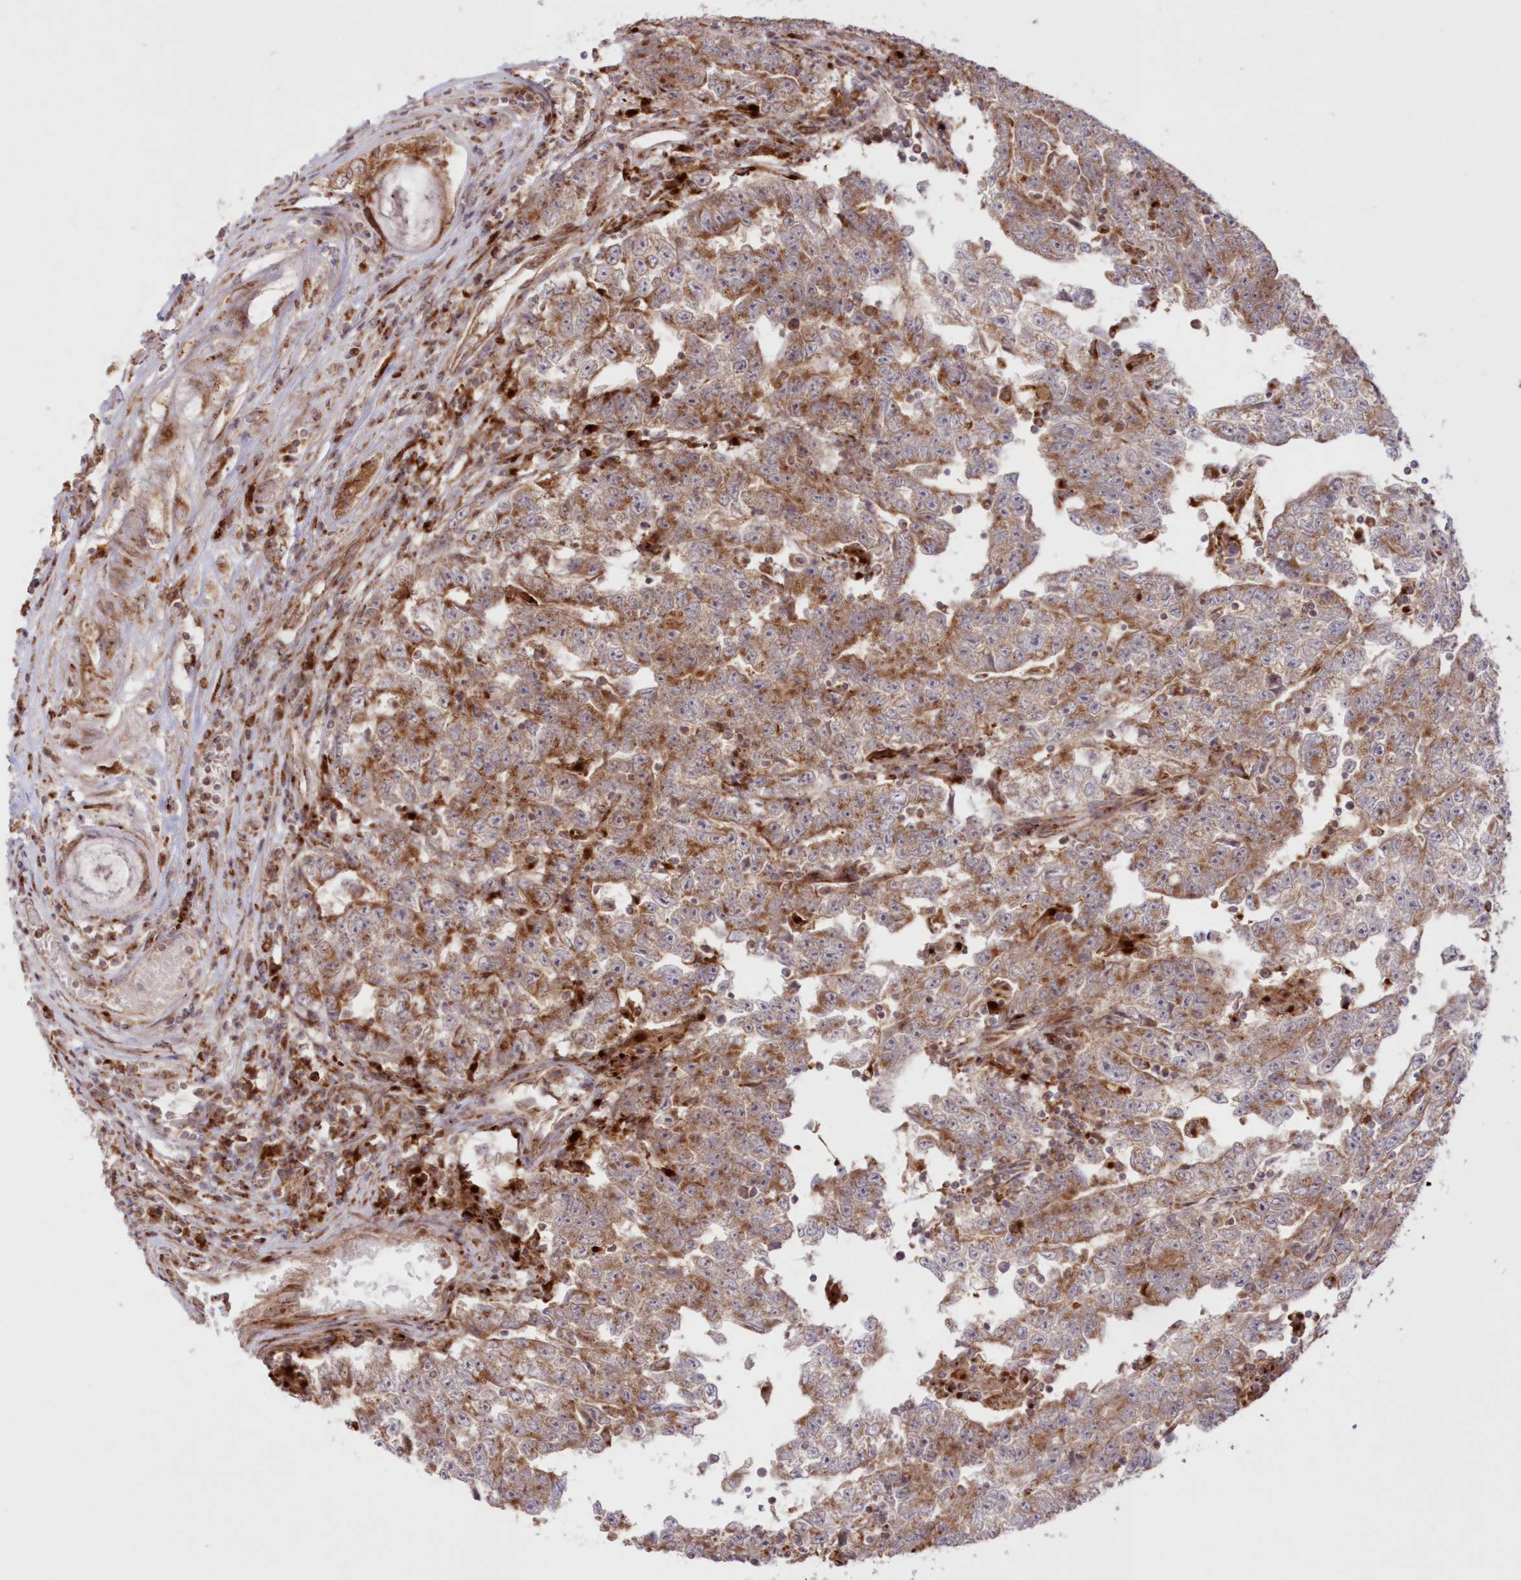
{"staining": {"intensity": "moderate", "quantity": ">75%", "location": "cytoplasmic/membranous"}, "tissue": "testis cancer", "cell_type": "Tumor cells", "image_type": "cancer", "snomed": [{"axis": "morphology", "description": "Carcinoma, Embryonal, NOS"}, {"axis": "topography", "description": "Testis"}], "caption": "Tumor cells show medium levels of moderate cytoplasmic/membranous positivity in about >75% of cells in human testis embryonal carcinoma. The staining was performed using DAB, with brown indicating positive protein expression. Nuclei are stained blue with hematoxylin.", "gene": "ABCC3", "patient": {"sex": "male", "age": 25}}